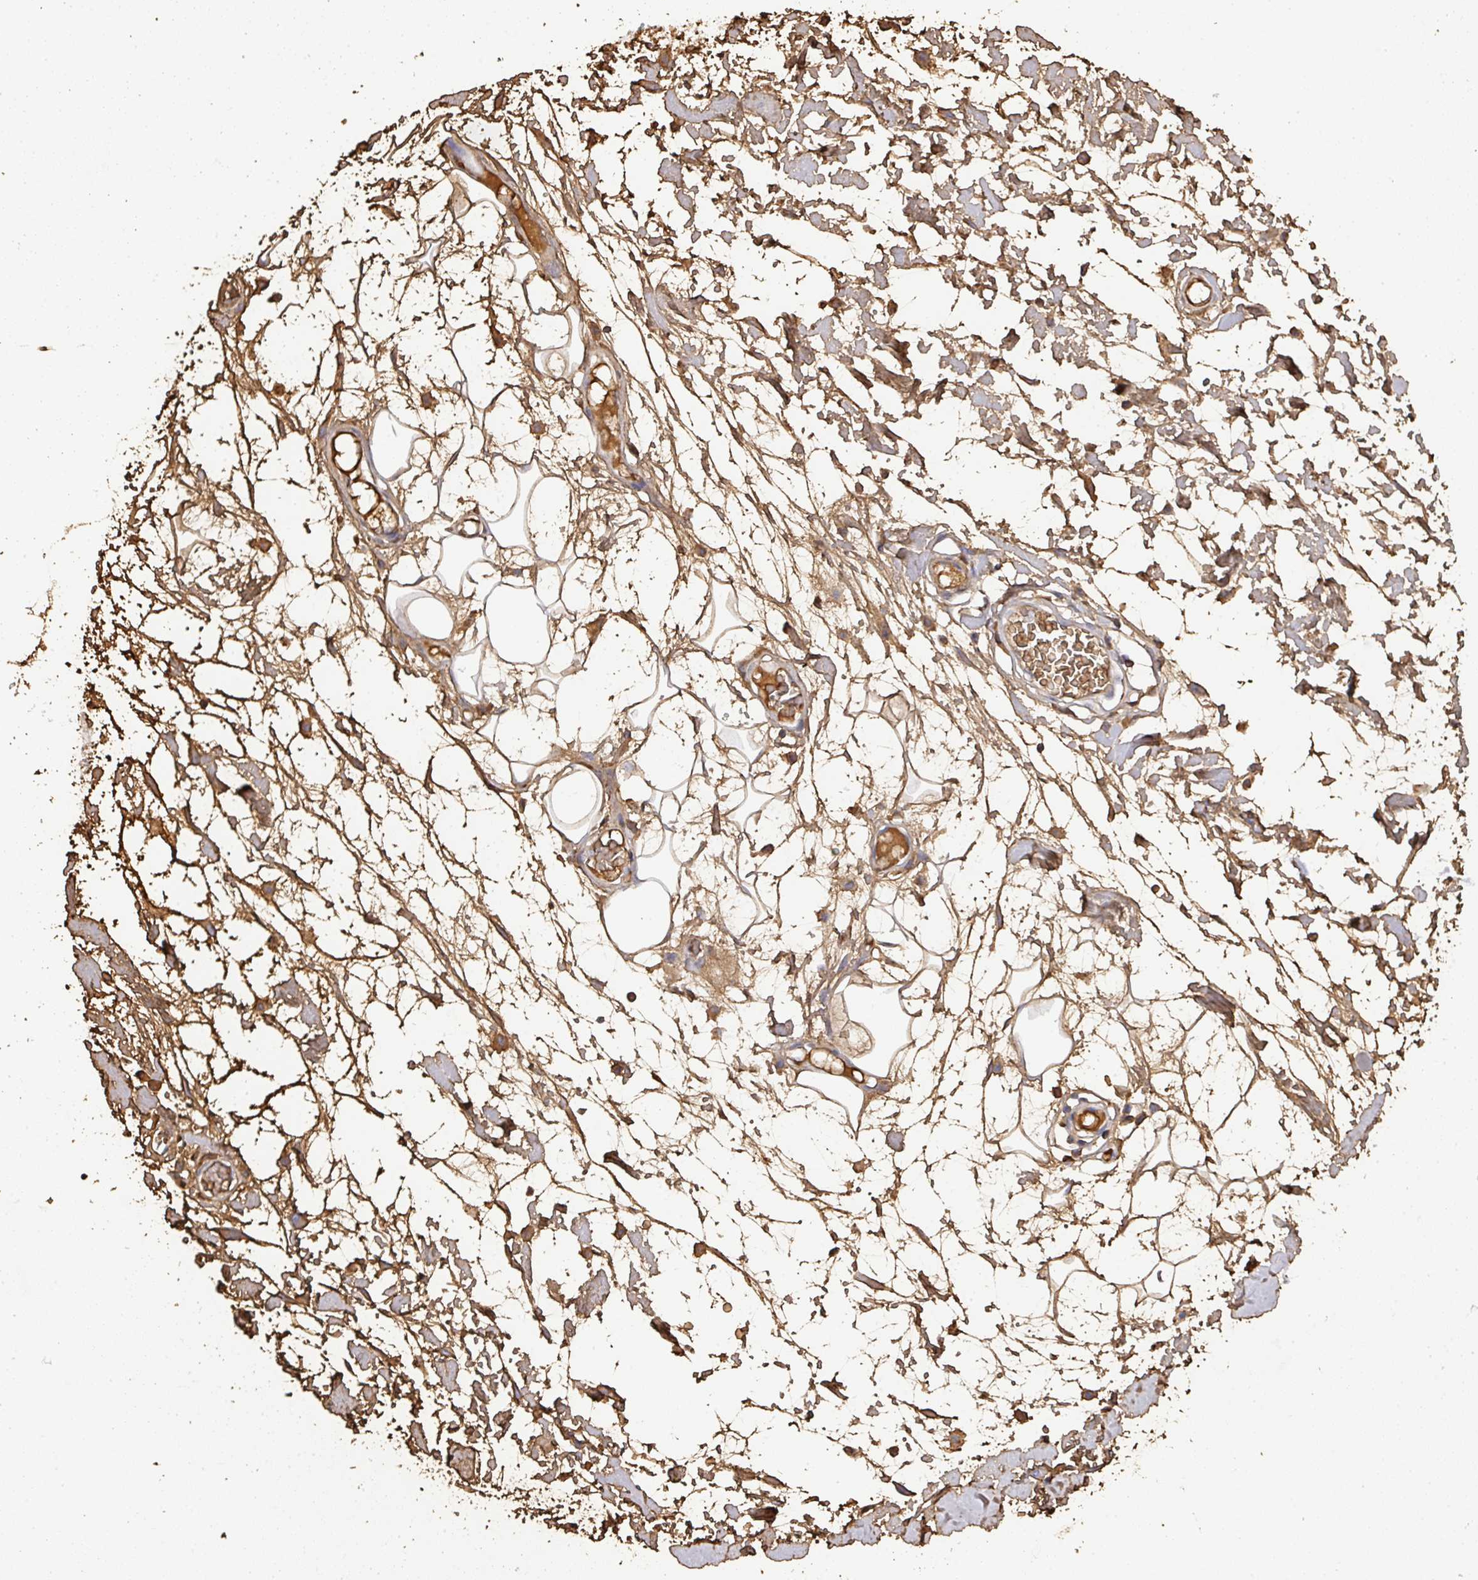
{"staining": {"intensity": "moderate", "quantity": ">75%", "location": "cytoplasmic/membranous"}, "tissue": "adipose tissue", "cell_type": "Adipocytes", "image_type": "normal", "snomed": [{"axis": "morphology", "description": "Normal tissue, NOS"}, {"axis": "topography", "description": "Vulva"}, {"axis": "topography", "description": "Peripheral nerve tissue"}], "caption": "Protein staining shows moderate cytoplasmic/membranous staining in about >75% of adipocytes in unremarkable adipose tissue.", "gene": "ALB", "patient": {"sex": "female", "age": 68}}